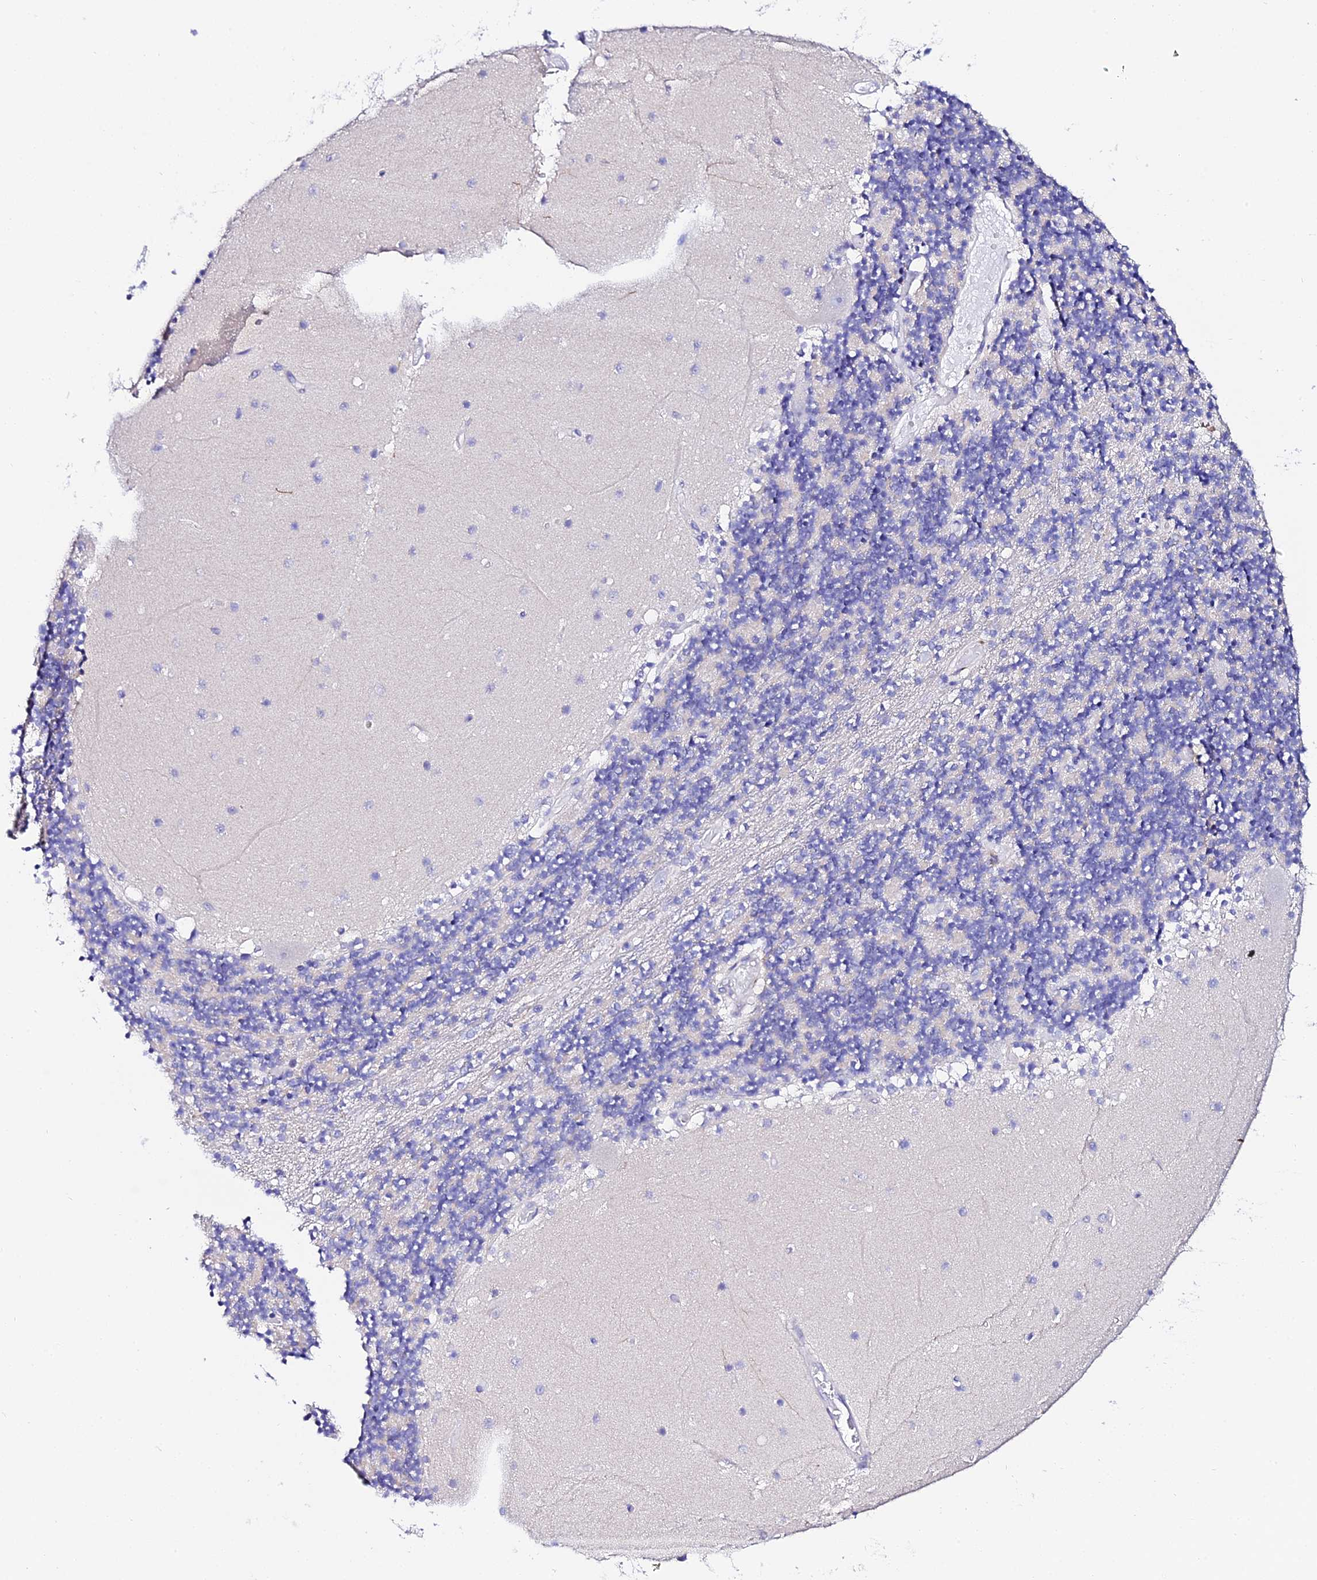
{"staining": {"intensity": "negative", "quantity": "none", "location": "none"}, "tissue": "cerebellum", "cell_type": "Cells in granular layer", "image_type": "normal", "snomed": [{"axis": "morphology", "description": "Normal tissue, NOS"}, {"axis": "topography", "description": "Cerebellum"}], "caption": "Protein analysis of benign cerebellum demonstrates no significant positivity in cells in granular layer. Nuclei are stained in blue.", "gene": "TMEM117", "patient": {"sex": "female", "age": 28}}